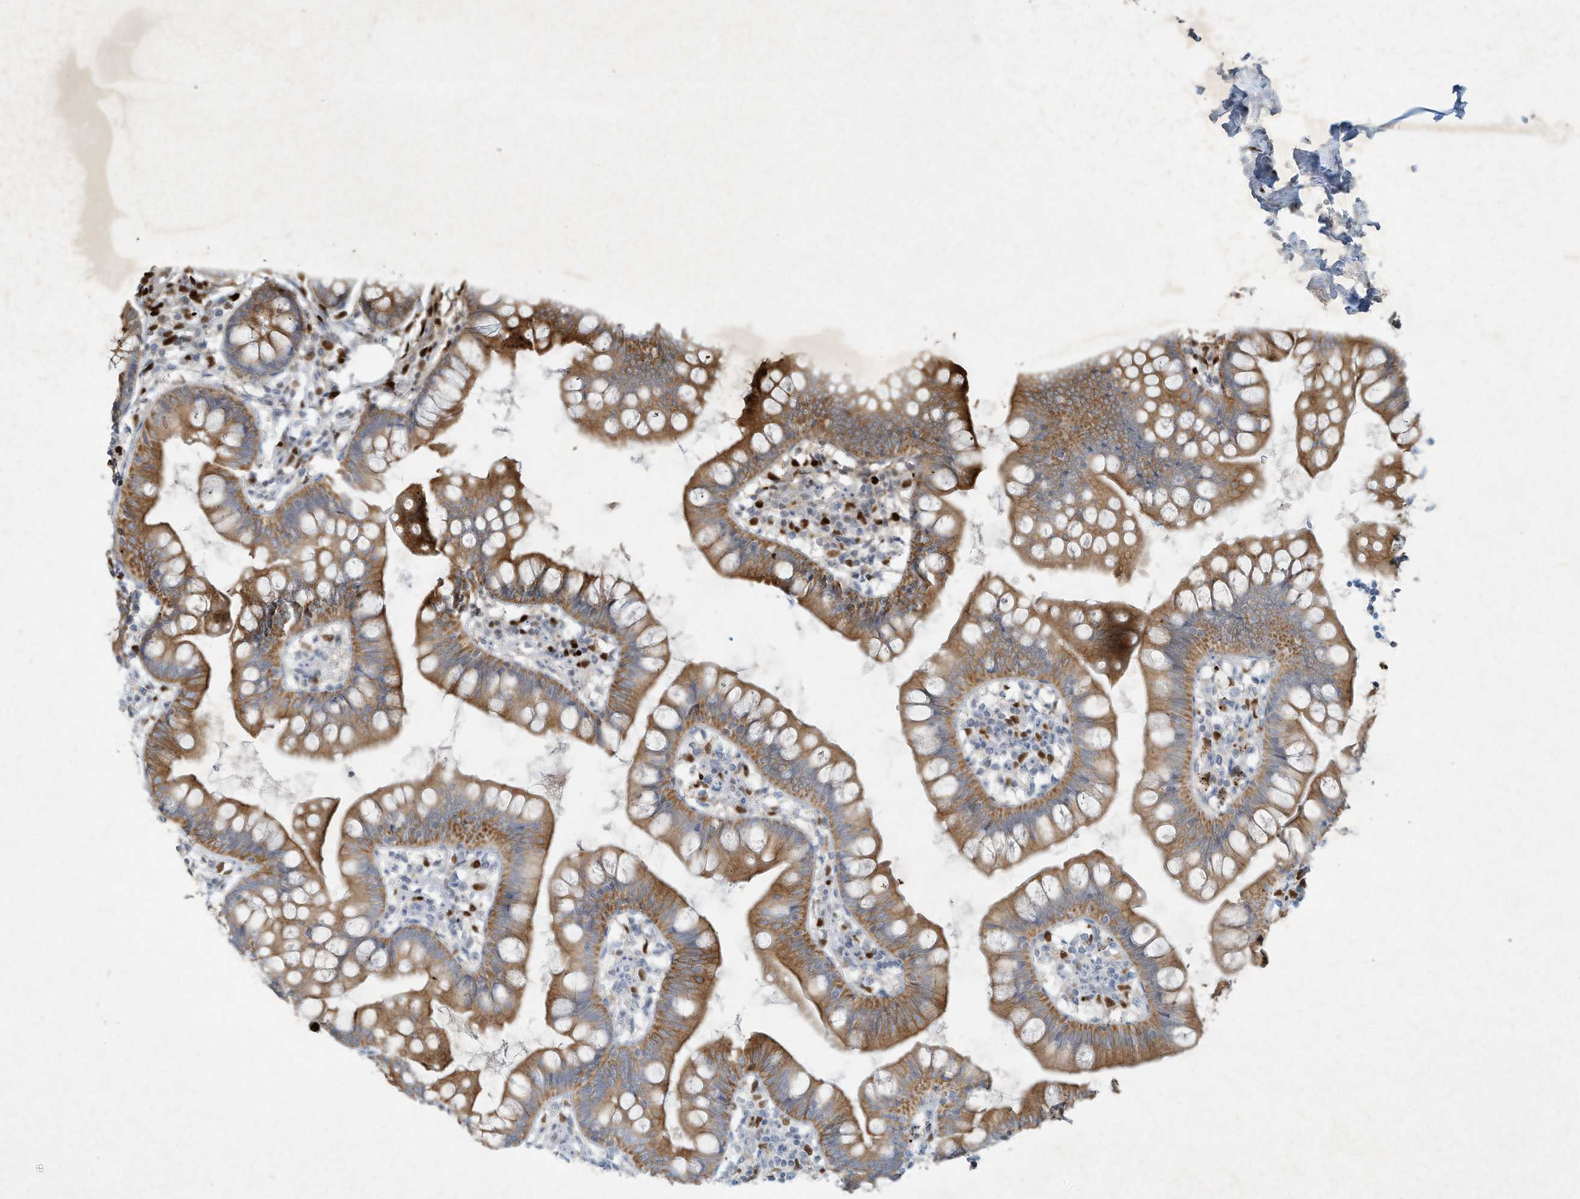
{"staining": {"intensity": "moderate", "quantity": ">75%", "location": "cytoplasmic/membranous"}, "tissue": "small intestine", "cell_type": "Glandular cells", "image_type": "normal", "snomed": [{"axis": "morphology", "description": "Normal tissue, NOS"}, {"axis": "topography", "description": "Small intestine"}], "caption": "Glandular cells show medium levels of moderate cytoplasmic/membranous positivity in about >75% of cells in benign small intestine.", "gene": "TUBE1", "patient": {"sex": "male", "age": 7}}